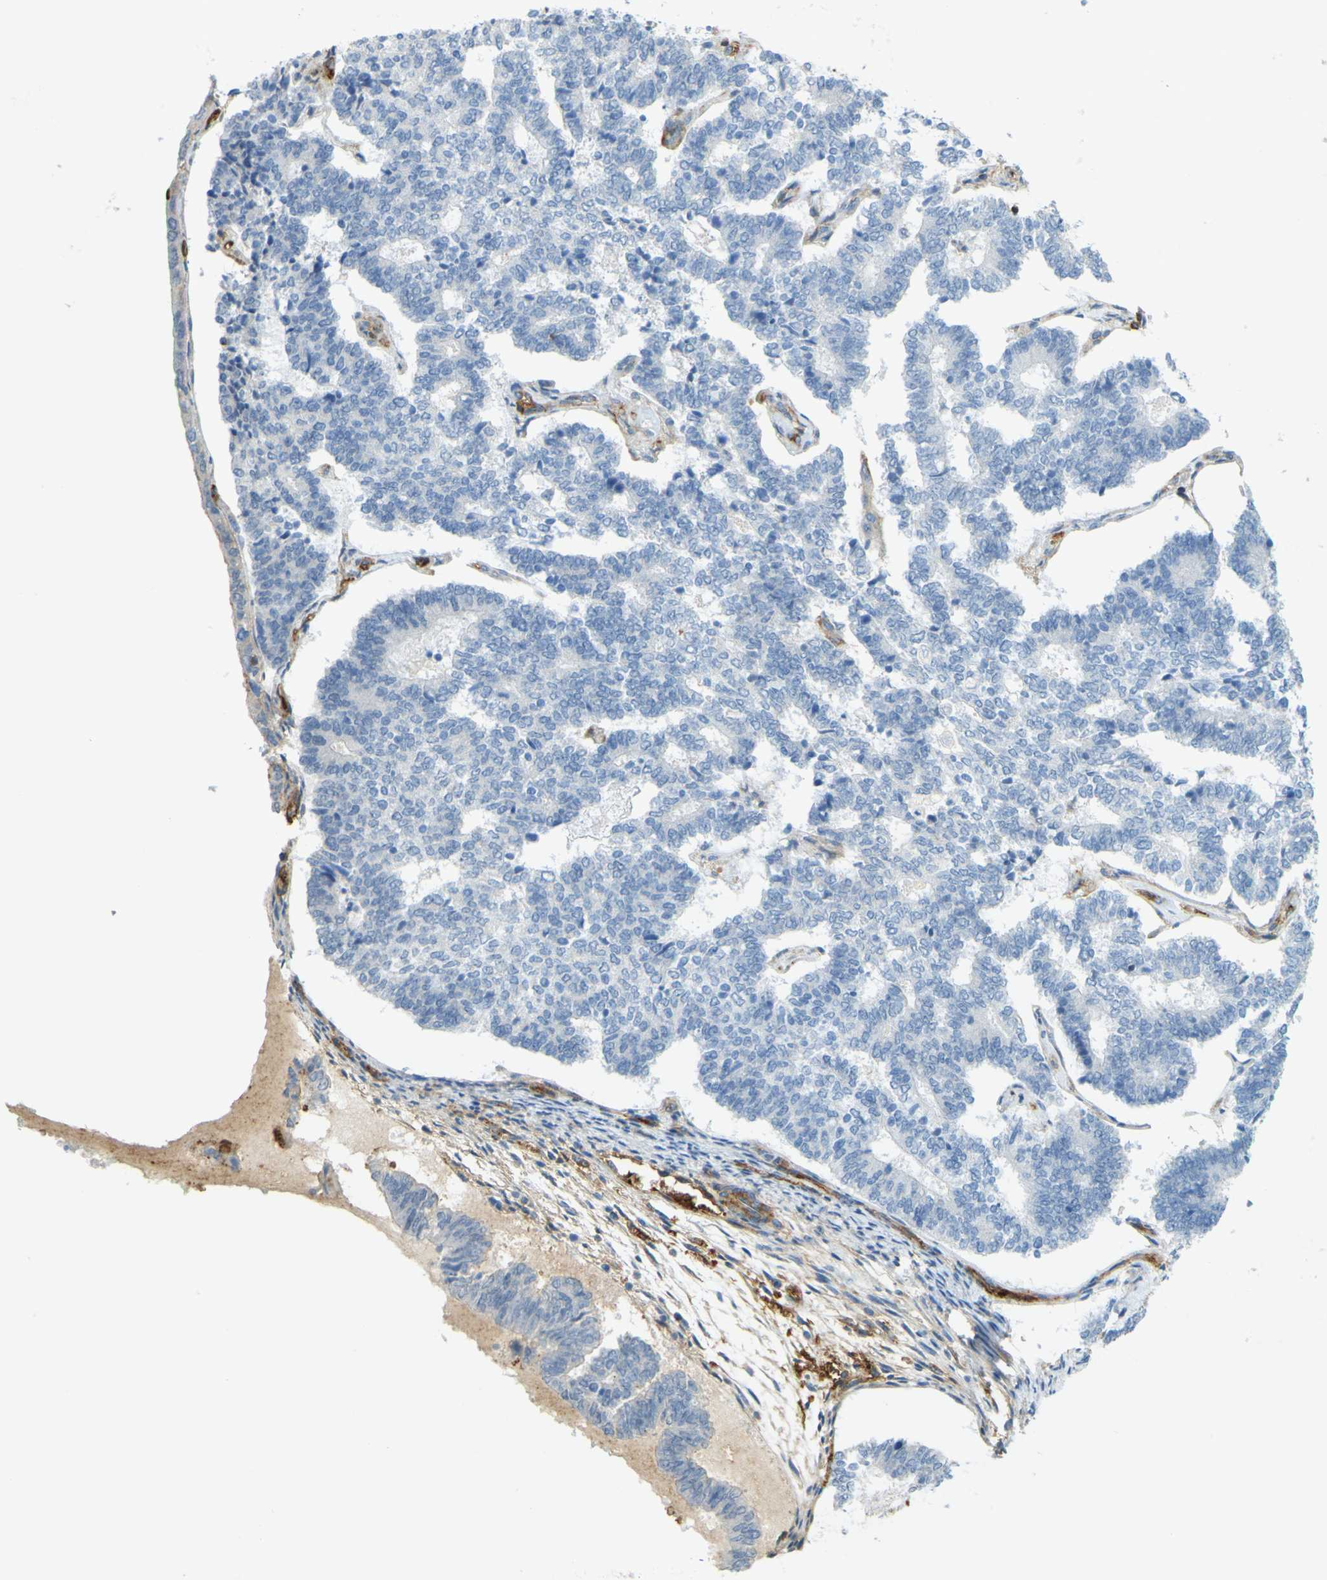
{"staining": {"intensity": "negative", "quantity": "none", "location": "none"}, "tissue": "endometrial cancer", "cell_type": "Tumor cells", "image_type": "cancer", "snomed": [{"axis": "morphology", "description": "Adenocarcinoma, NOS"}, {"axis": "topography", "description": "Endometrium"}], "caption": "Immunohistochemistry of human endometrial cancer (adenocarcinoma) exhibits no expression in tumor cells.", "gene": "PLXDC1", "patient": {"sex": "female", "age": 70}}